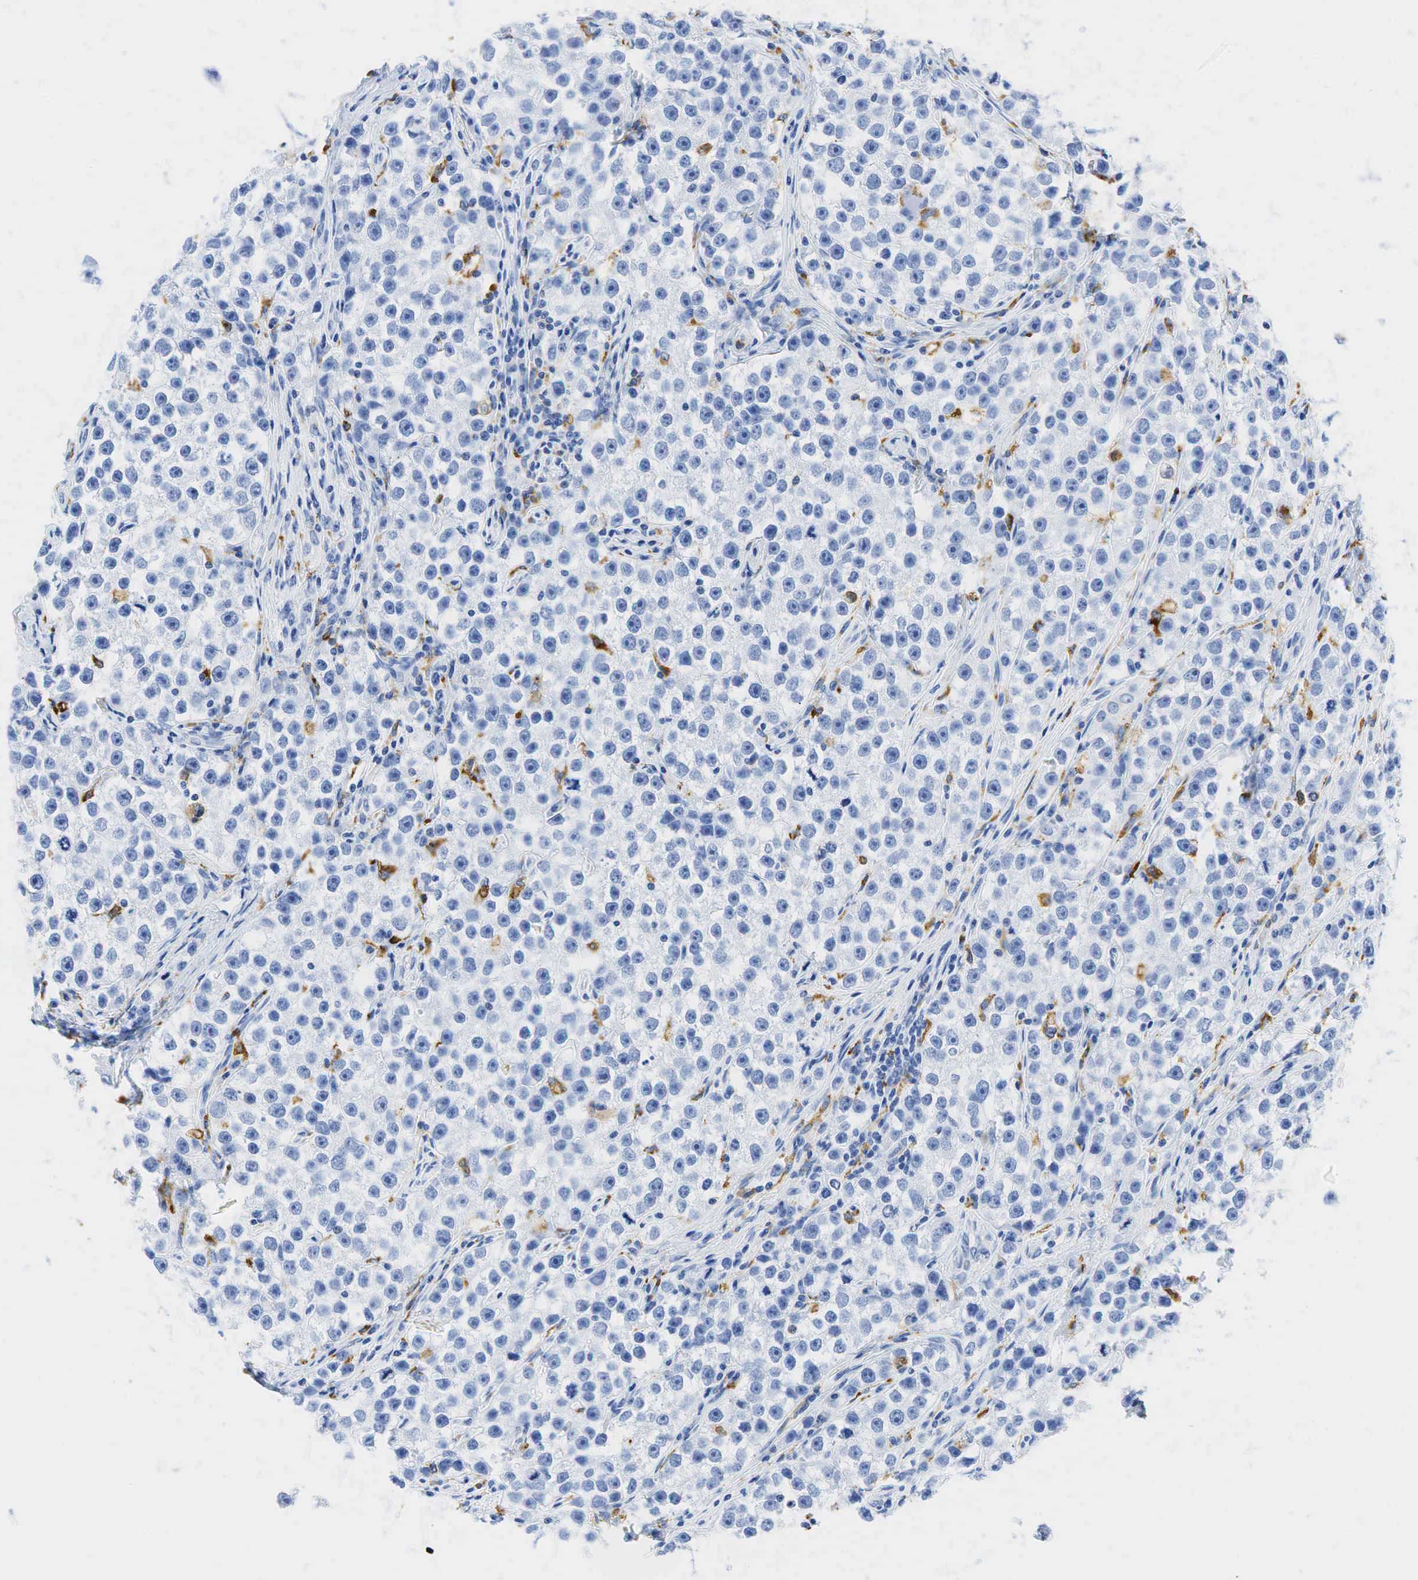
{"staining": {"intensity": "negative", "quantity": "none", "location": "none"}, "tissue": "testis cancer", "cell_type": "Tumor cells", "image_type": "cancer", "snomed": [{"axis": "morphology", "description": "Seminoma, NOS"}, {"axis": "topography", "description": "Testis"}], "caption": "An image of human testis seminoma is negative for staining in tumor cells.", "gene": "CD68", "patient": {"sex": "male", "age": 32}}